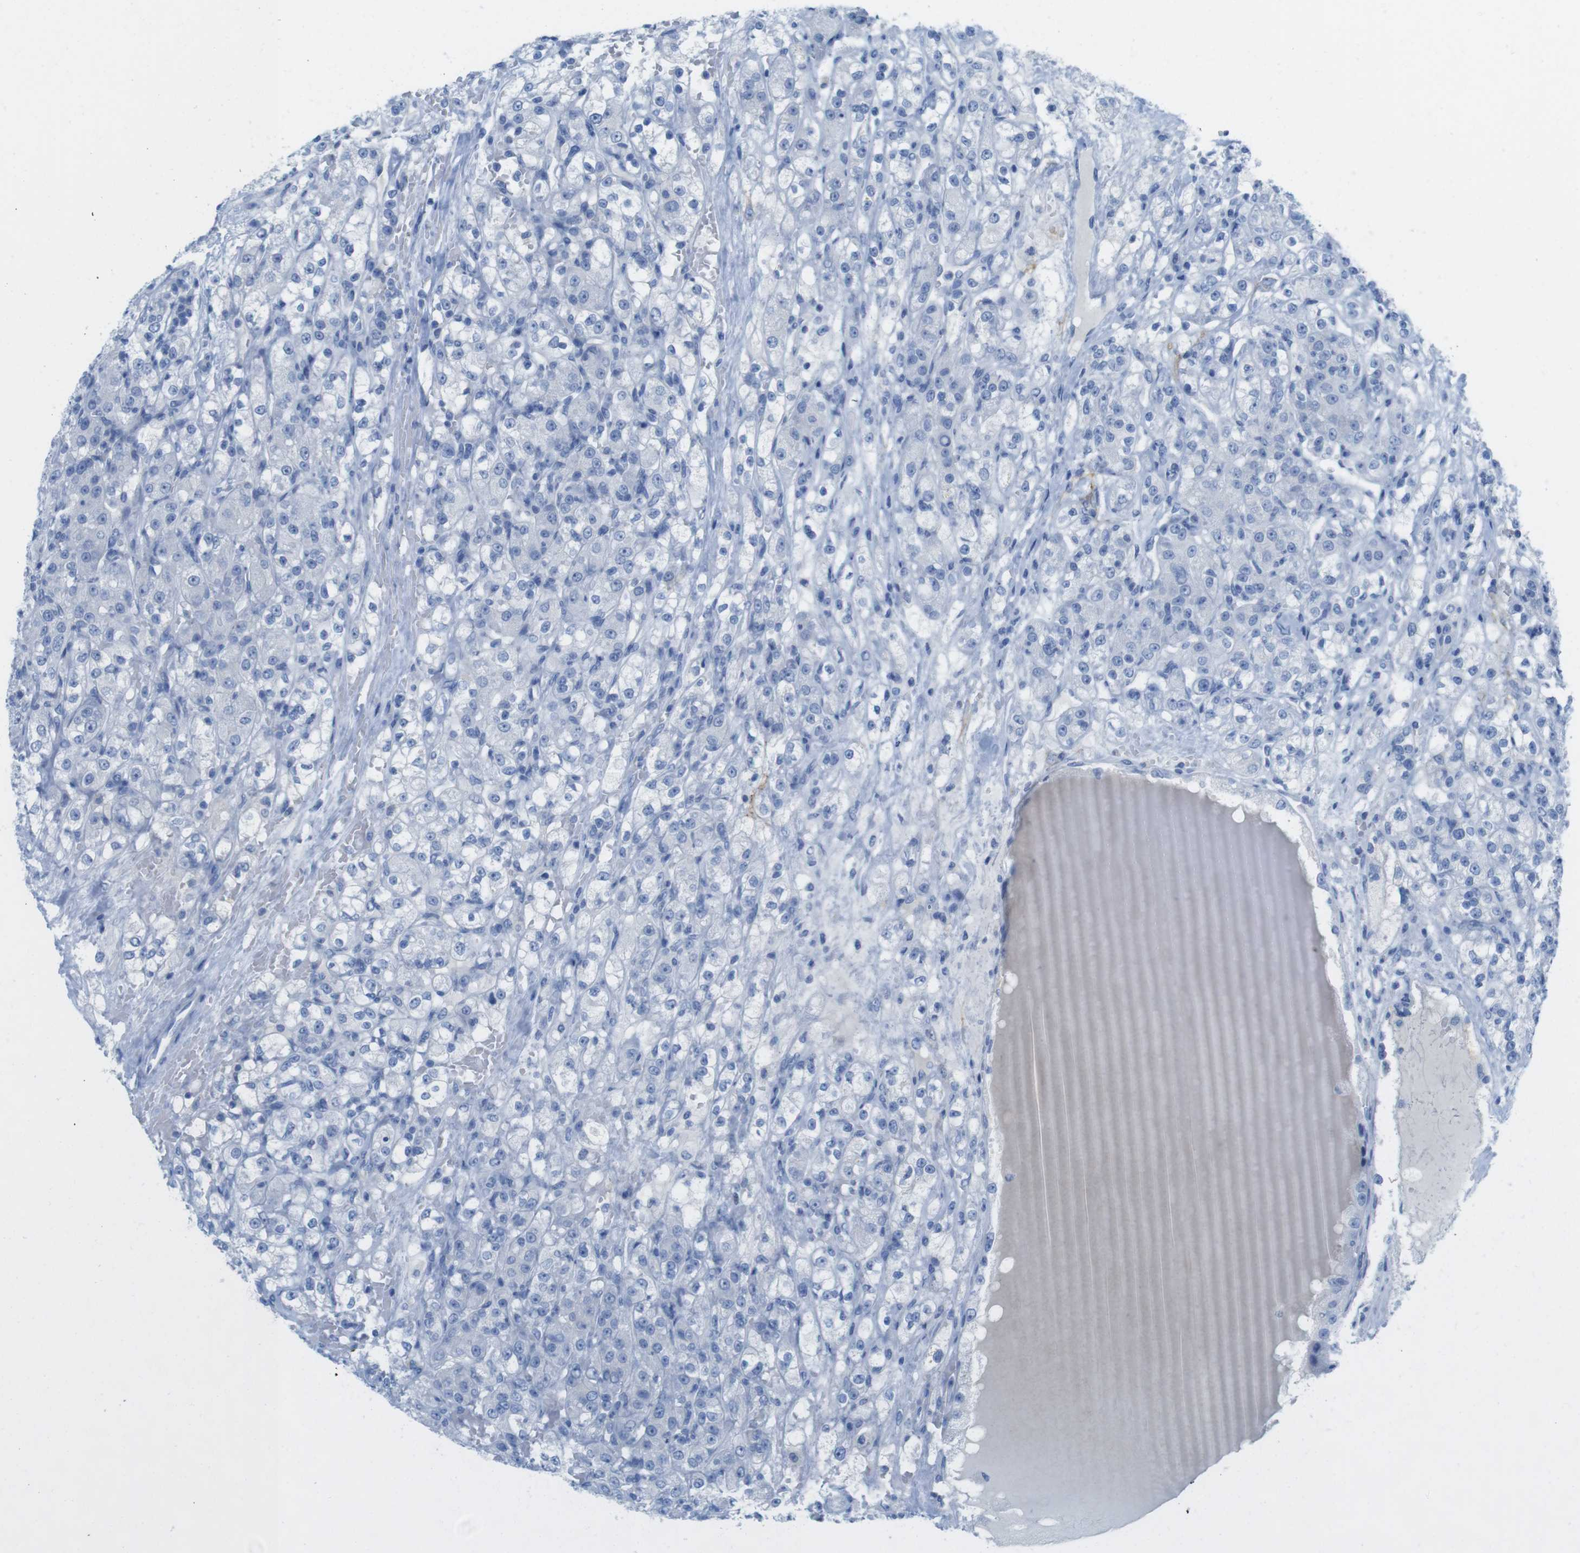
{"staining": {"intensity": "negative", "quantity": "none", "location": "none"}, "tissue": "renal cancer", "cell_type": "Tumor cells", "image_type": "cancer", "snomed": [{"axis": "morphology", "description": "Normal tissue, NOS"}, {"axis": "morphology", "description": "Adenocarcinoma, NOS"}, {"axis": "topography", "description": "Kidney"}], "caption": "The micrograph exhibits no staining of tumor cells in renal cancer. The staining is performed using DAB (3,3'-diaminobenzidine) brown chromogen with nuclei counter-stained in using hematoxylin.", "gene": "GAP43", "patient": {"sex": "male", "age": 61}}